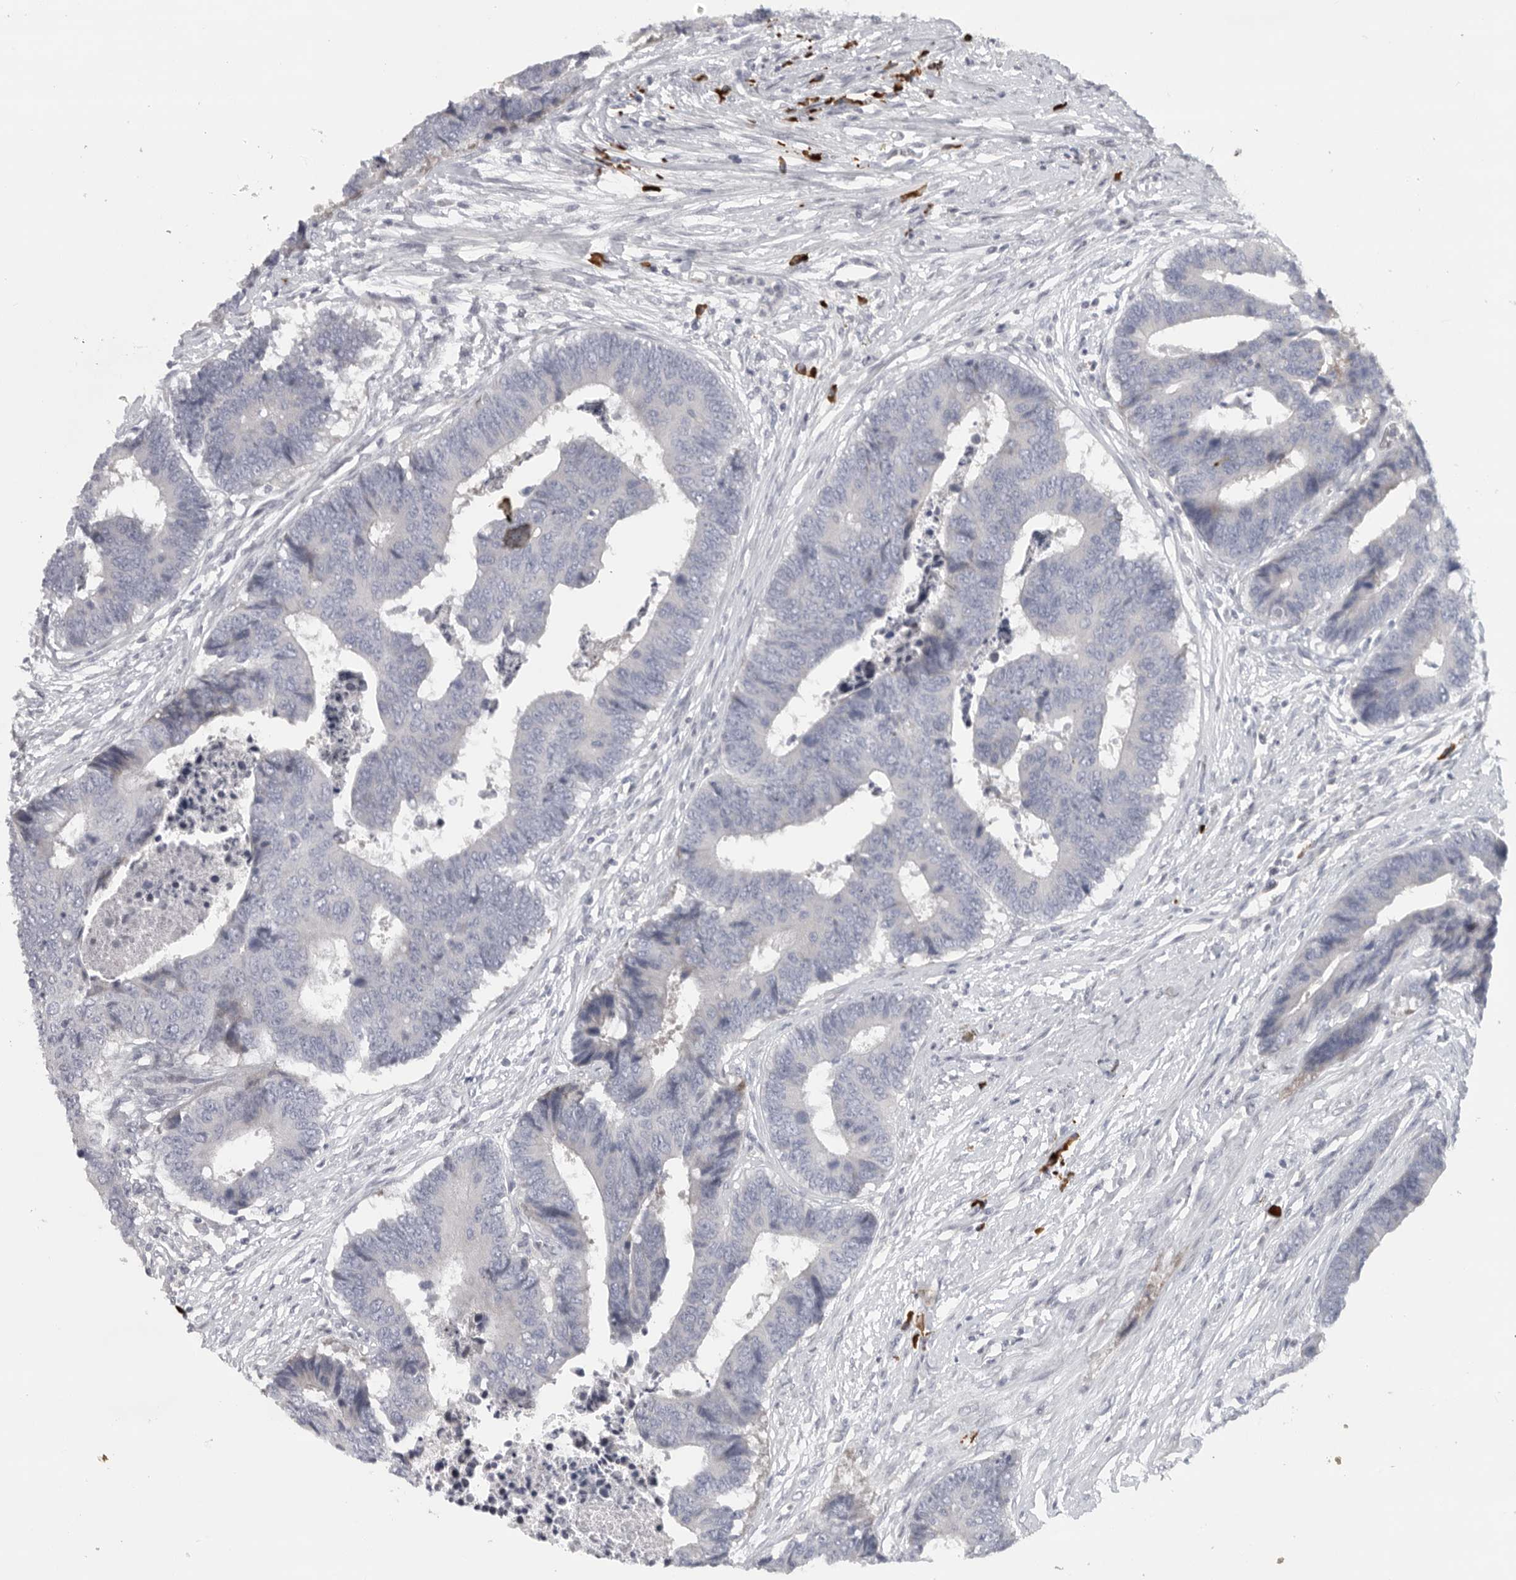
{"staining": {"intensity": "negative", "quantity": "none", "location": "none"}, "tissue": "colorectal cancer", "cell_type": "Tumor cells", "image_type": "cancer", "snomed": [{"axis": "morphology", "description": "Adenocarcinoma, NOS"}, {"axis": "topography", "description": "Rectum"}], "caption": "The immunohistochemistry photomicrograph has no significant expression in tumor cells of colorectal adenocarcinoma tissue.", "gene": "TMEM69", "patient": {"sex": "male", "age": 84}}